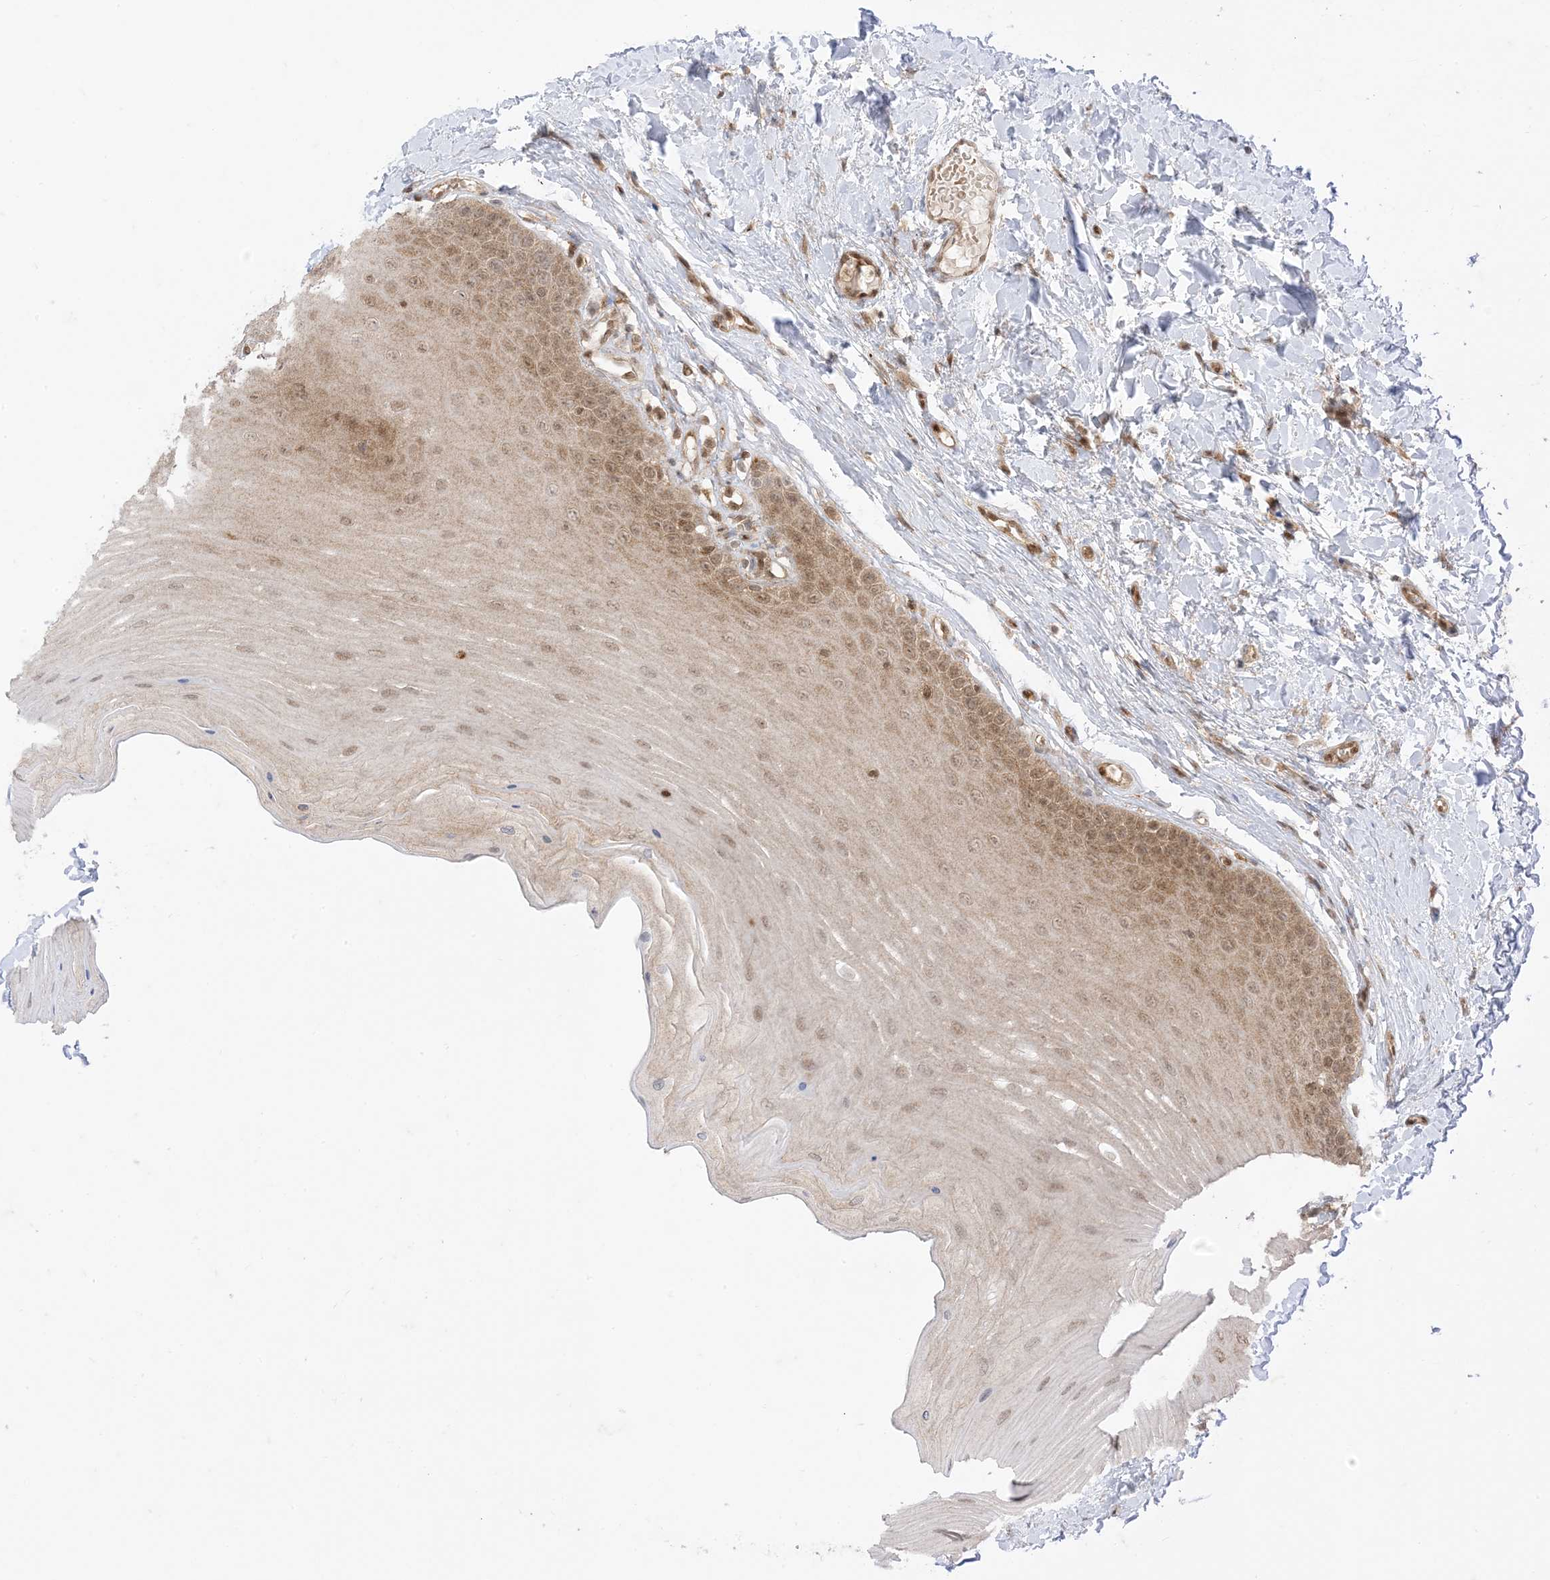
{"staining": {"intensity": "moderate", "quantity": "25%-75%", "location": "cytoplasmic/membranous,nuclear"}, "tissue": "oral mucosa", "cell_type": "Squamous epithelial cells", "image_type": "normal", "snomed": [{"axis": "morphology", "description": "Normal tissue, NOS"}, {"axis": "topography", "description": "Oral tissue"}], "caption": "Protein positivity by immunohistochemistry exhibits moderate cytoplasmic/membranous,nuclear positivity in about 25%-75% of squamous epithelial cells in unremarkable oral mucosa.", "gene": "PTPA", "patient": {"sex": "female", "age": 39}}